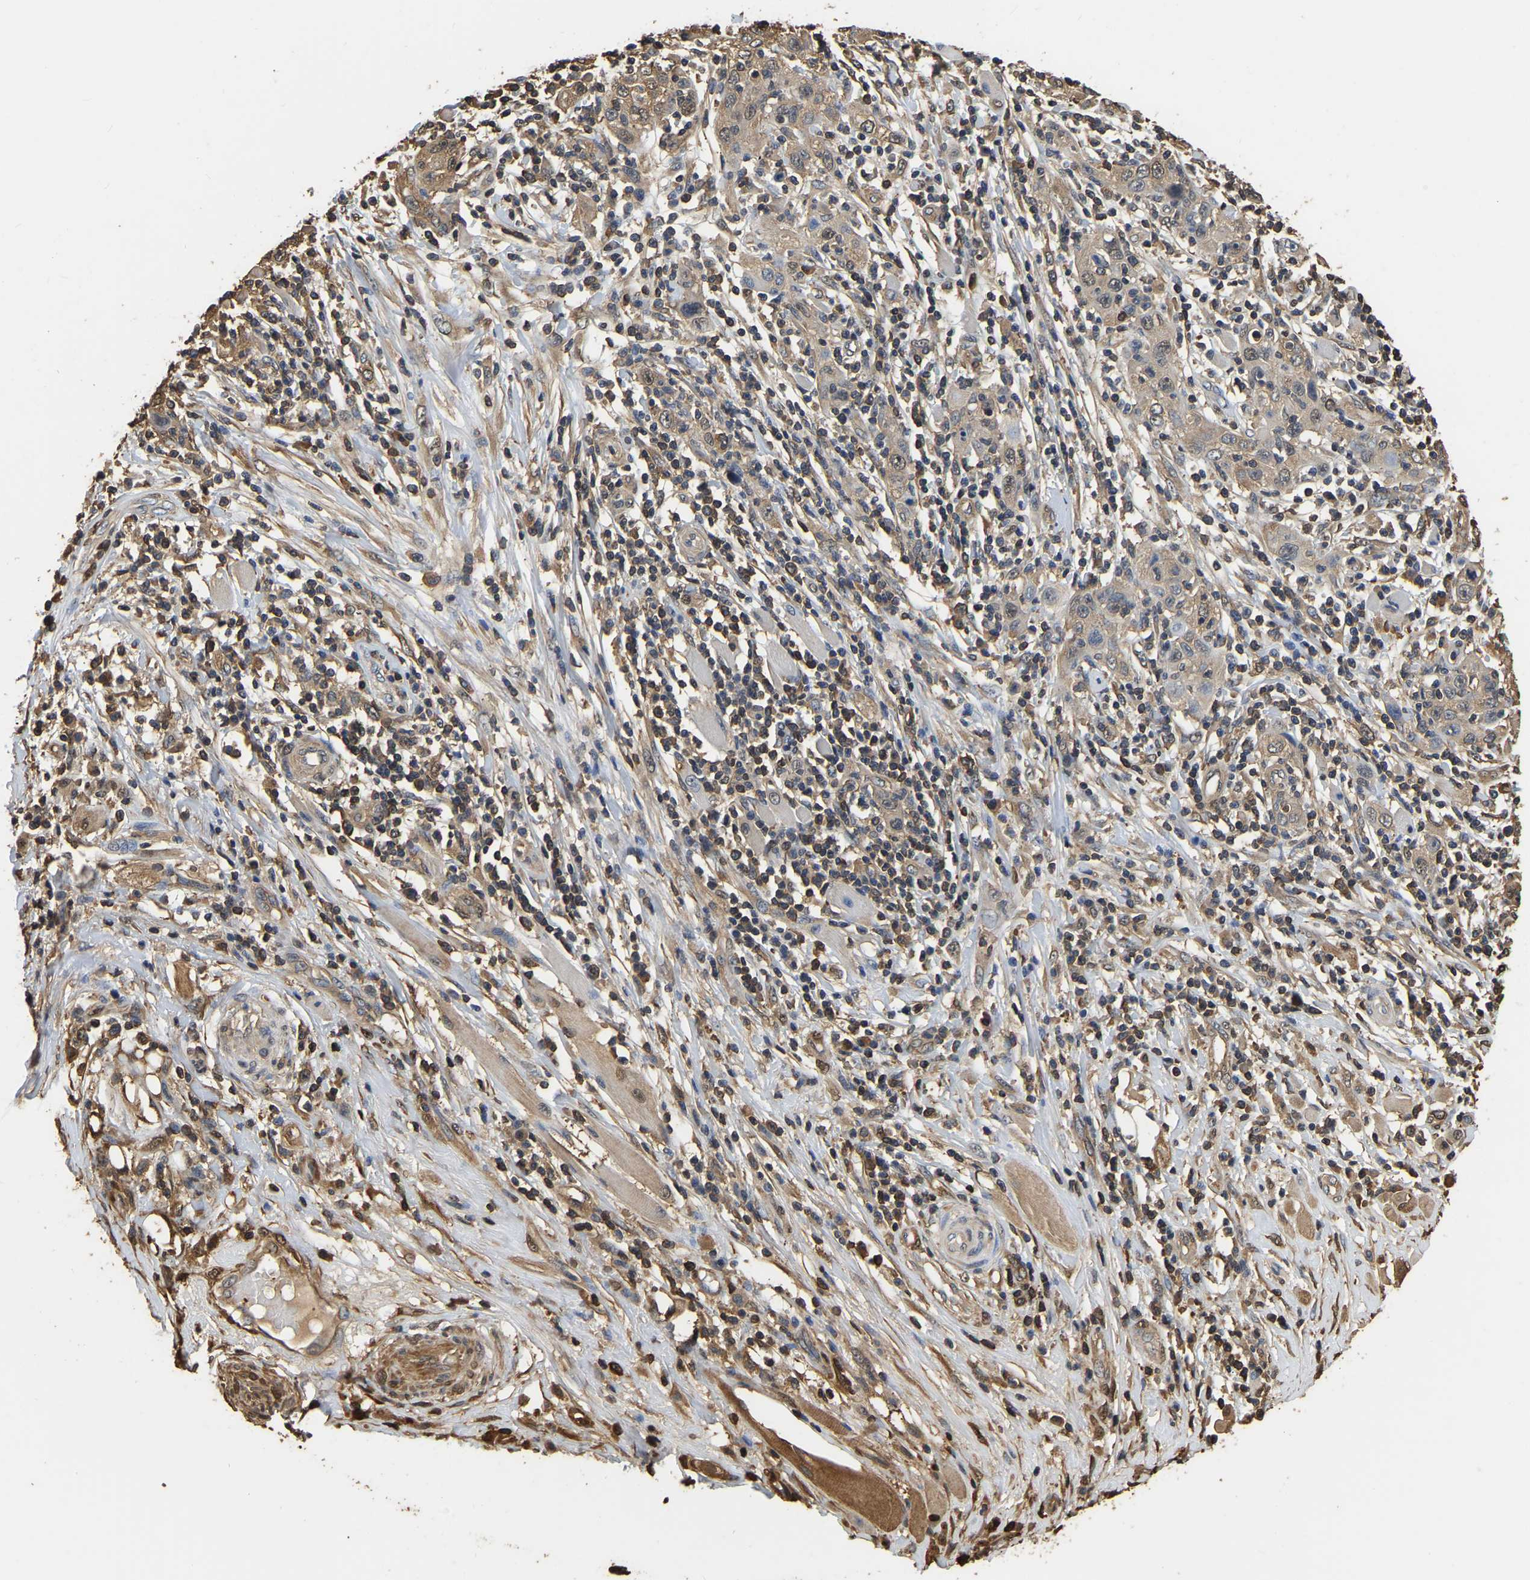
{"staining": {"intensity": "weak", "quantity": ">75%", "location": "cytoplasmic/membranous"}, "tissue": "skin cancer", "cell_type": "Tumor cells", "image_type": "cancer", "snomed": [{"axis": "morphology", "description": "Squamous cell carcinoma, NOS"}, {"axis": "topography", "description": "Skin"}], "caption": "Immunohistochemical staining of human skin squamous cell carcinoma demonstrates low levels of weak cytoplasmic/membranous expression in approximately >75% of tumor cells.", "gene": "LDHB", "patient": {"sex": "female", "age": 88}}